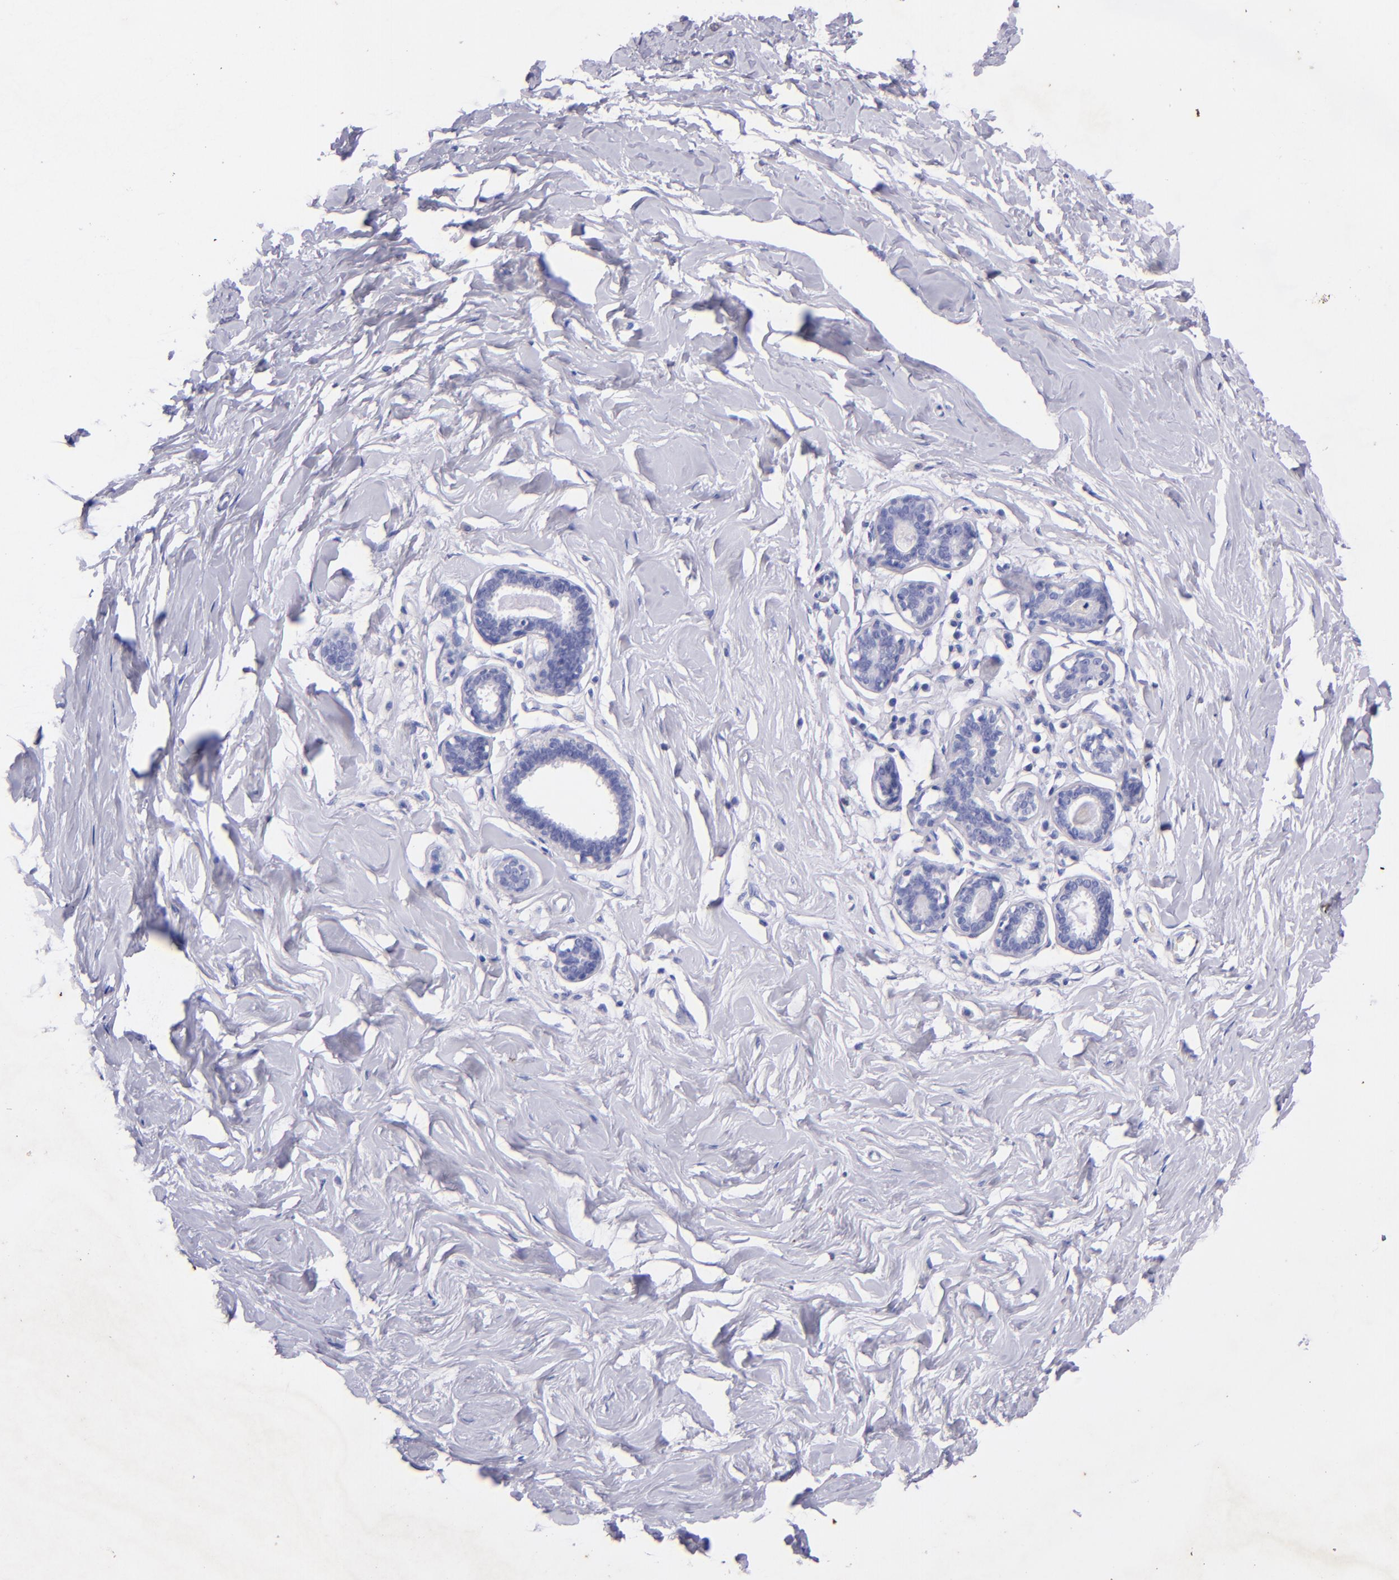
{"staining": {"intensity": "negative", "quantity": "none", "location": "none"}, "tissue": "breast", "cell_type": "Adipocytes", "image_type": "normal", "snomed": [{"axis": "morphology", "description": "Normal tissue, NOS"}, {"axis": "topography", "description": "Breast"}], "caption": "Adipocytes show no significant protein staining in normal breast. (DAB (3,3'-diaminobenzidine) immunohistochemistry (IHC) with hematoxylin counter stain).", "gene": "UCHL1", "patient": {"sex": "female", "age": 23}}